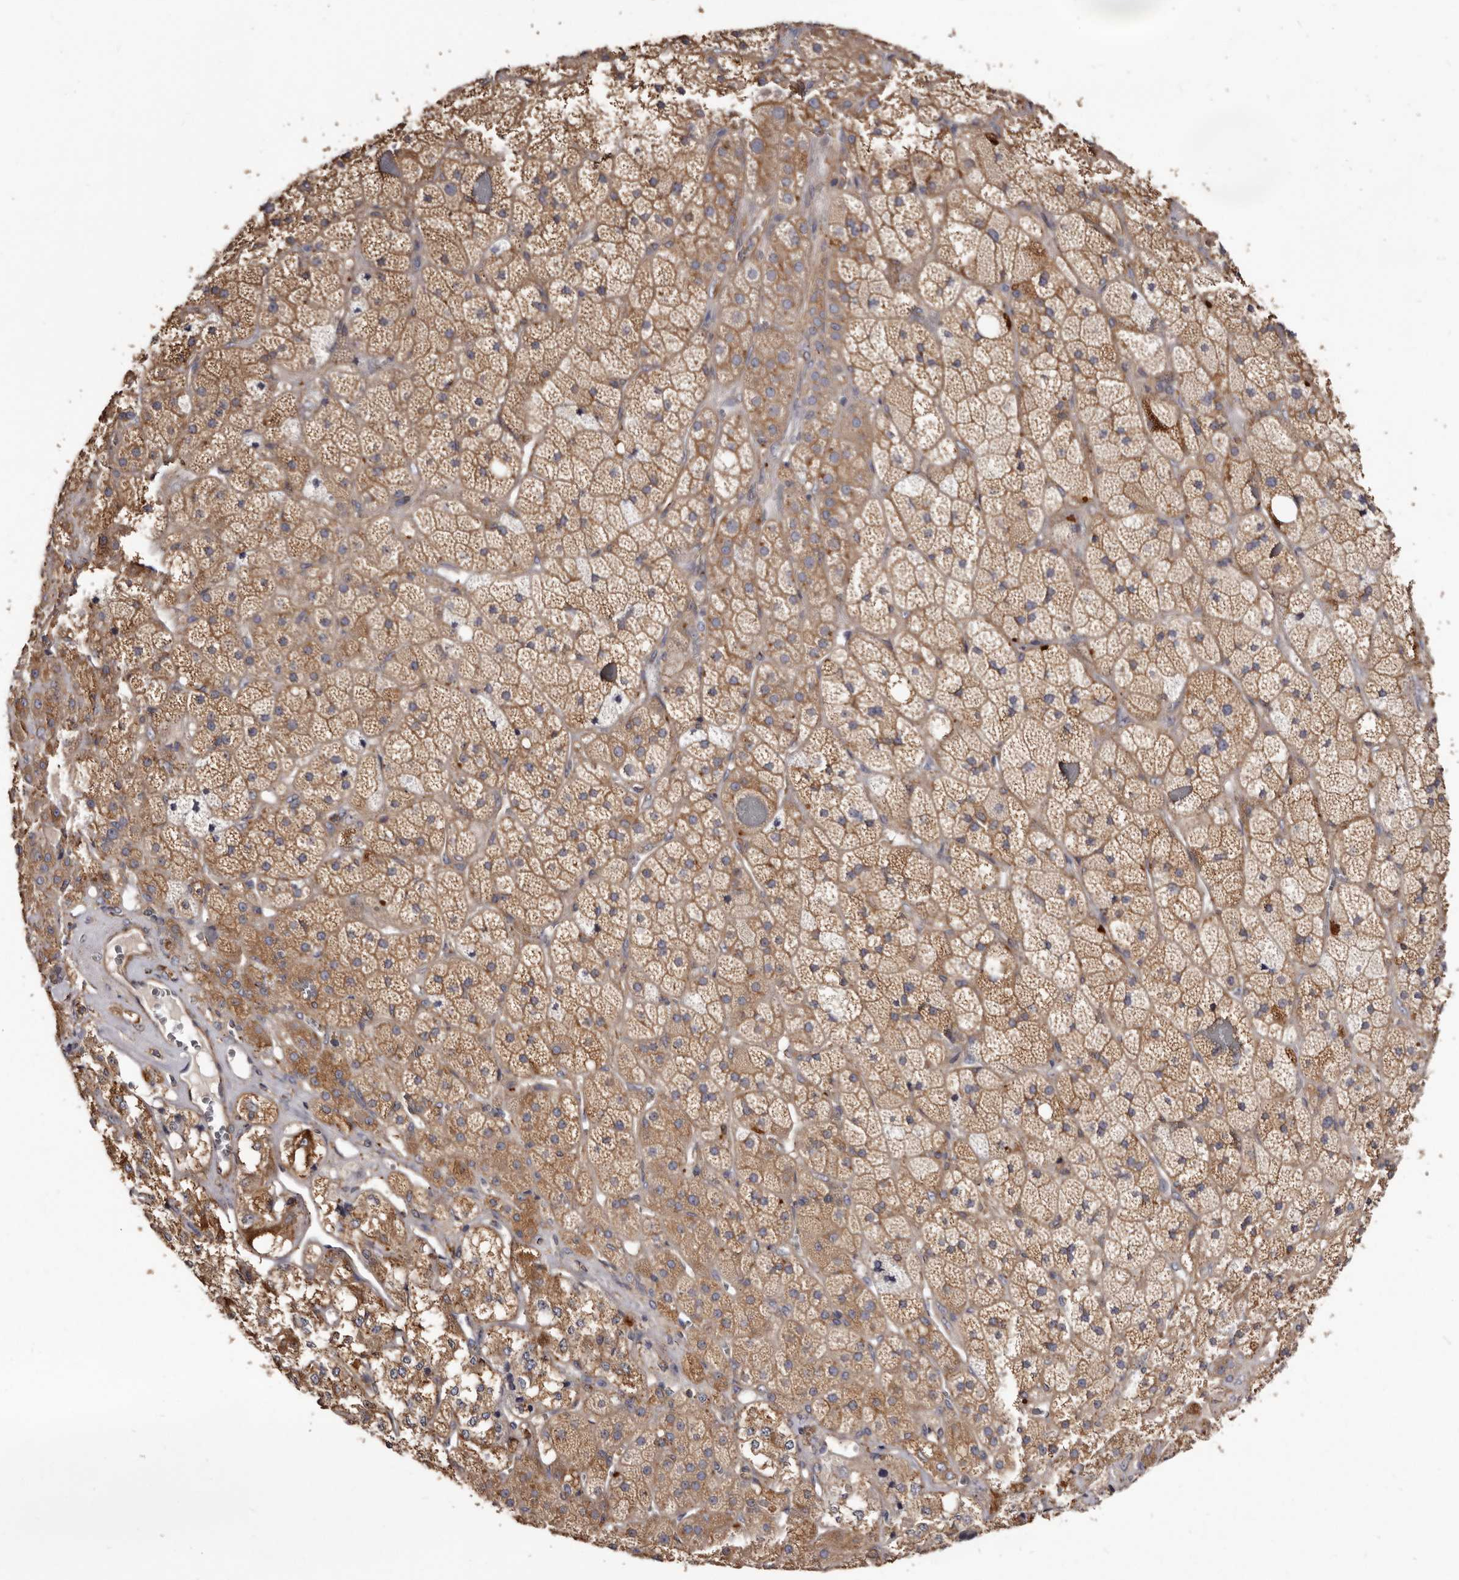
{"staining": {"intensity": "moderate", "quantity": ">75%", "location": "cytoplasmic/membranous"}, "tissue": "adrenal gland", "cell_type": "Glandular cells", "image_type": "normal", "snomed": [{"axis": "morphology", "description": "Normal tissue, NOS"}, {"axis": "topography", "description": "Adrenal gland"}], "caption": "Immunohistochemistry micrograph of benign adrenal gland stained for a protein (brown), which reveals medium levels of moderate cytoplasmic/membranous expression in about >75% of glandular cells.", "gene": "TPD52", "patient": {"sex": "male", "age": 57}}